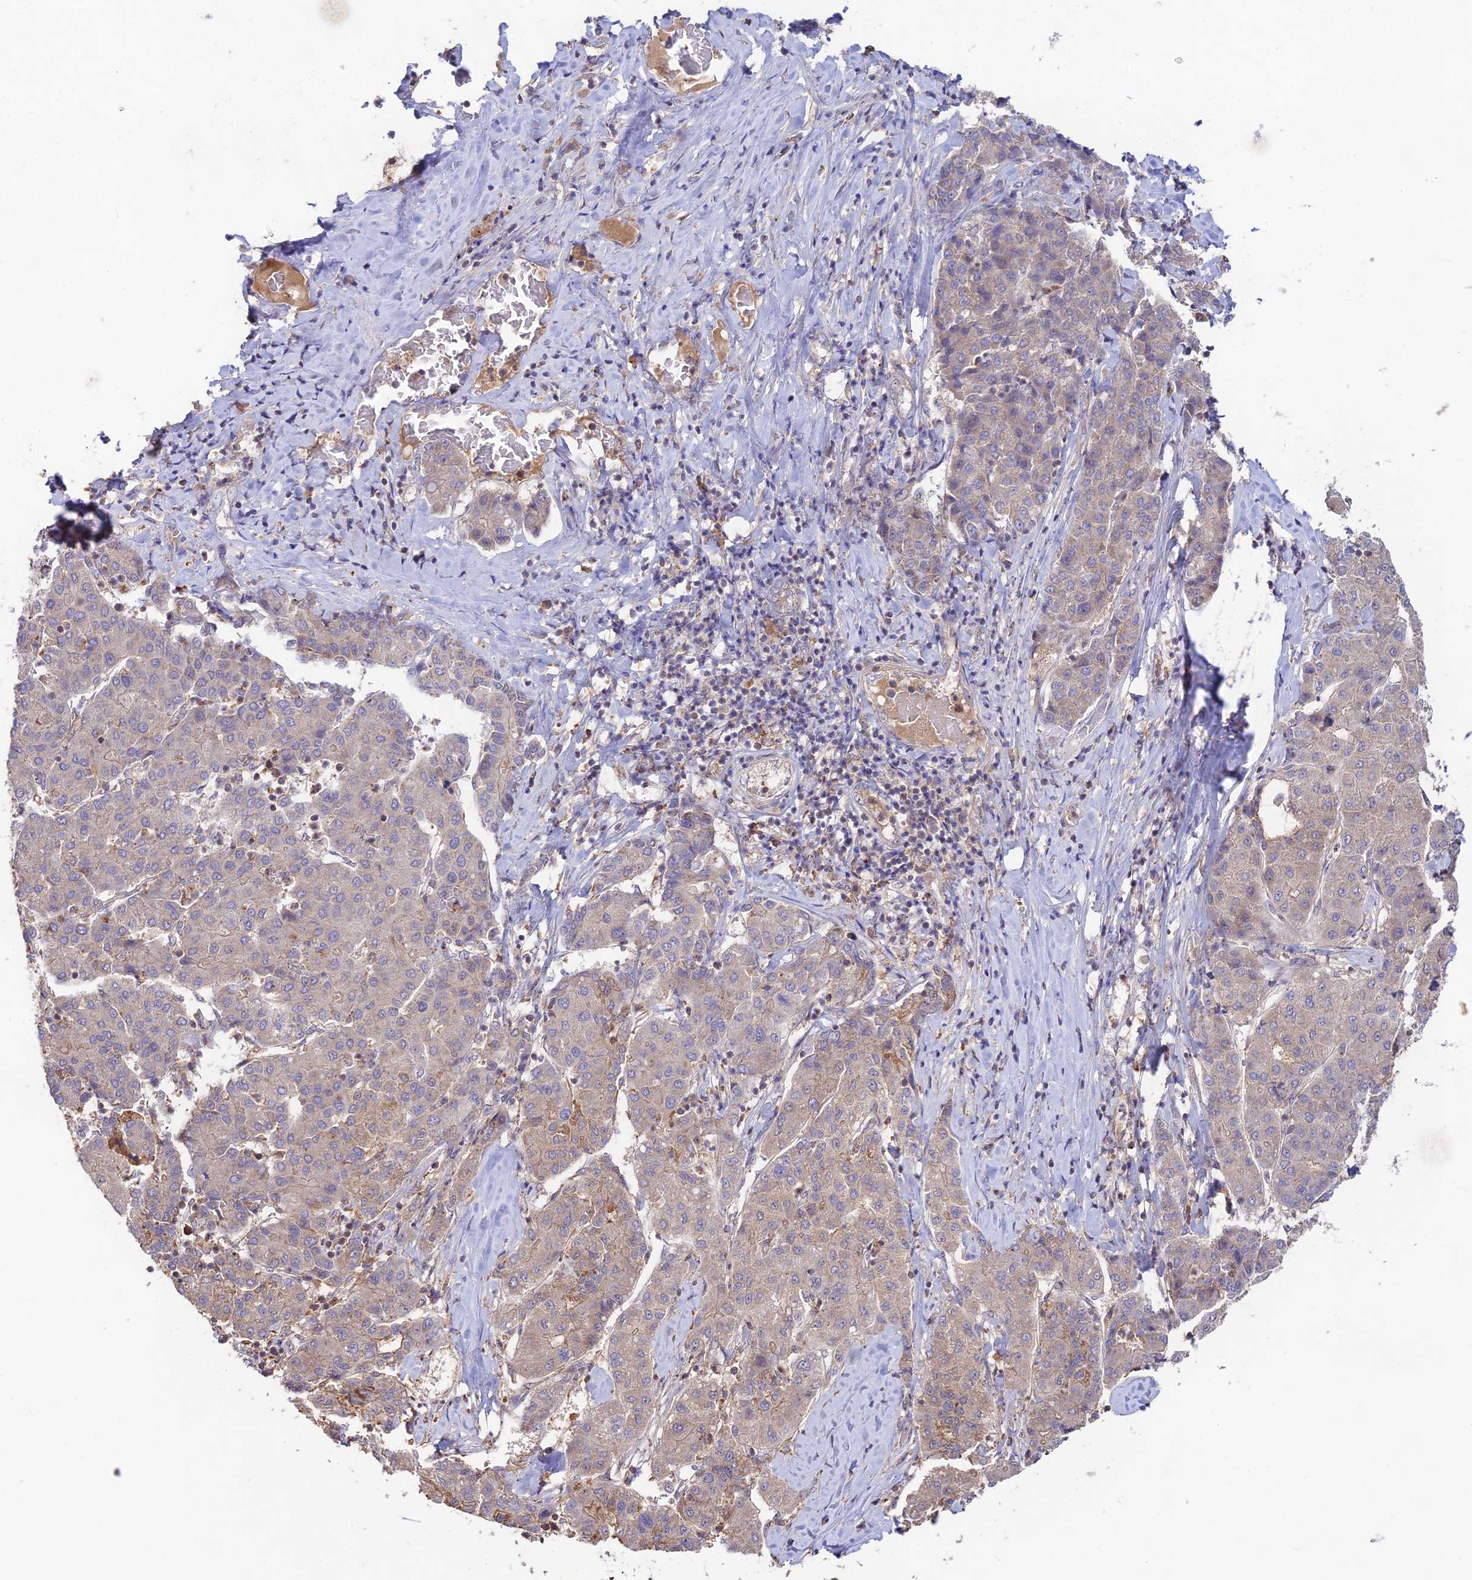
{"staining": {"intensity": "weak", "quantity": "<25%", "location": "cytoplasmic/membranous"}, "tissue": "liver cancer", "cell_type": "Tumor cells", "image_type": "cancer", "snomed": [{"axis": "morphology", "description": "Carcinoma, Hepatocellular, NOS"}, {"axis": "topography", "description": "Liver"}], "caption": "This is an immunohistochemistry micrograph of human liver cancer (hepatocellular carcinoma). There is no staining in tumor cells.", "gene": "CLCF1", "patient": {"sex": "male", "age": 65}}